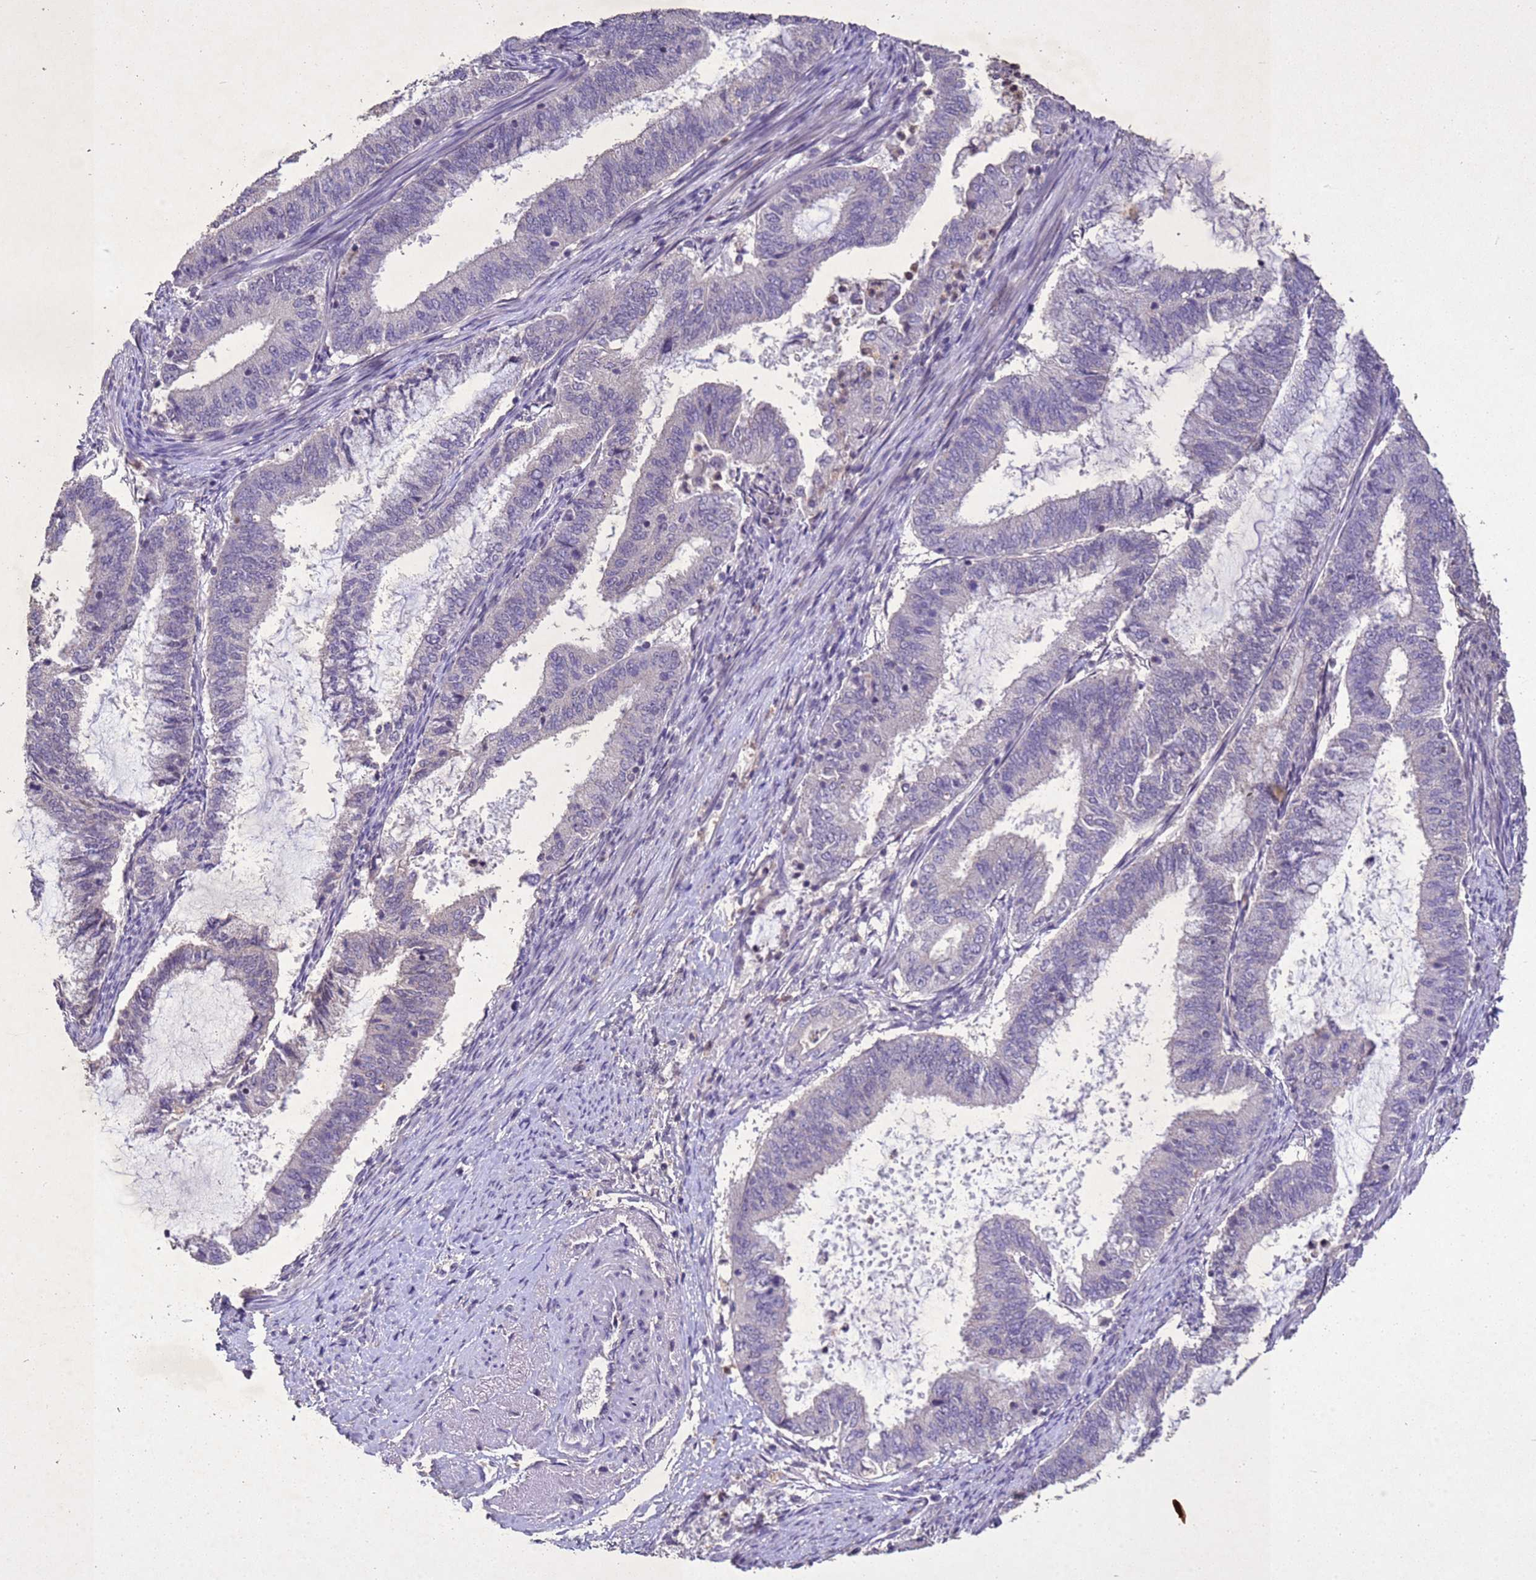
{"staining": {"intensity": "negative", "quantity": "none", "location": "none"}, "tissue": "endometrial cancer", "cell_type": "Tumor cells", "image_type": "cancer", "snomed": [{"axis": "morphology", "description": "Adenocarcinoma, NOS"}, {"axis": "topography", "description": "Endometrium"}], "caption": "Tumor cells show no significant staining in adenocarcinoma (endometrial).", "gene": "NLRP11", "patient": {"sex": "female", "age": 51}}